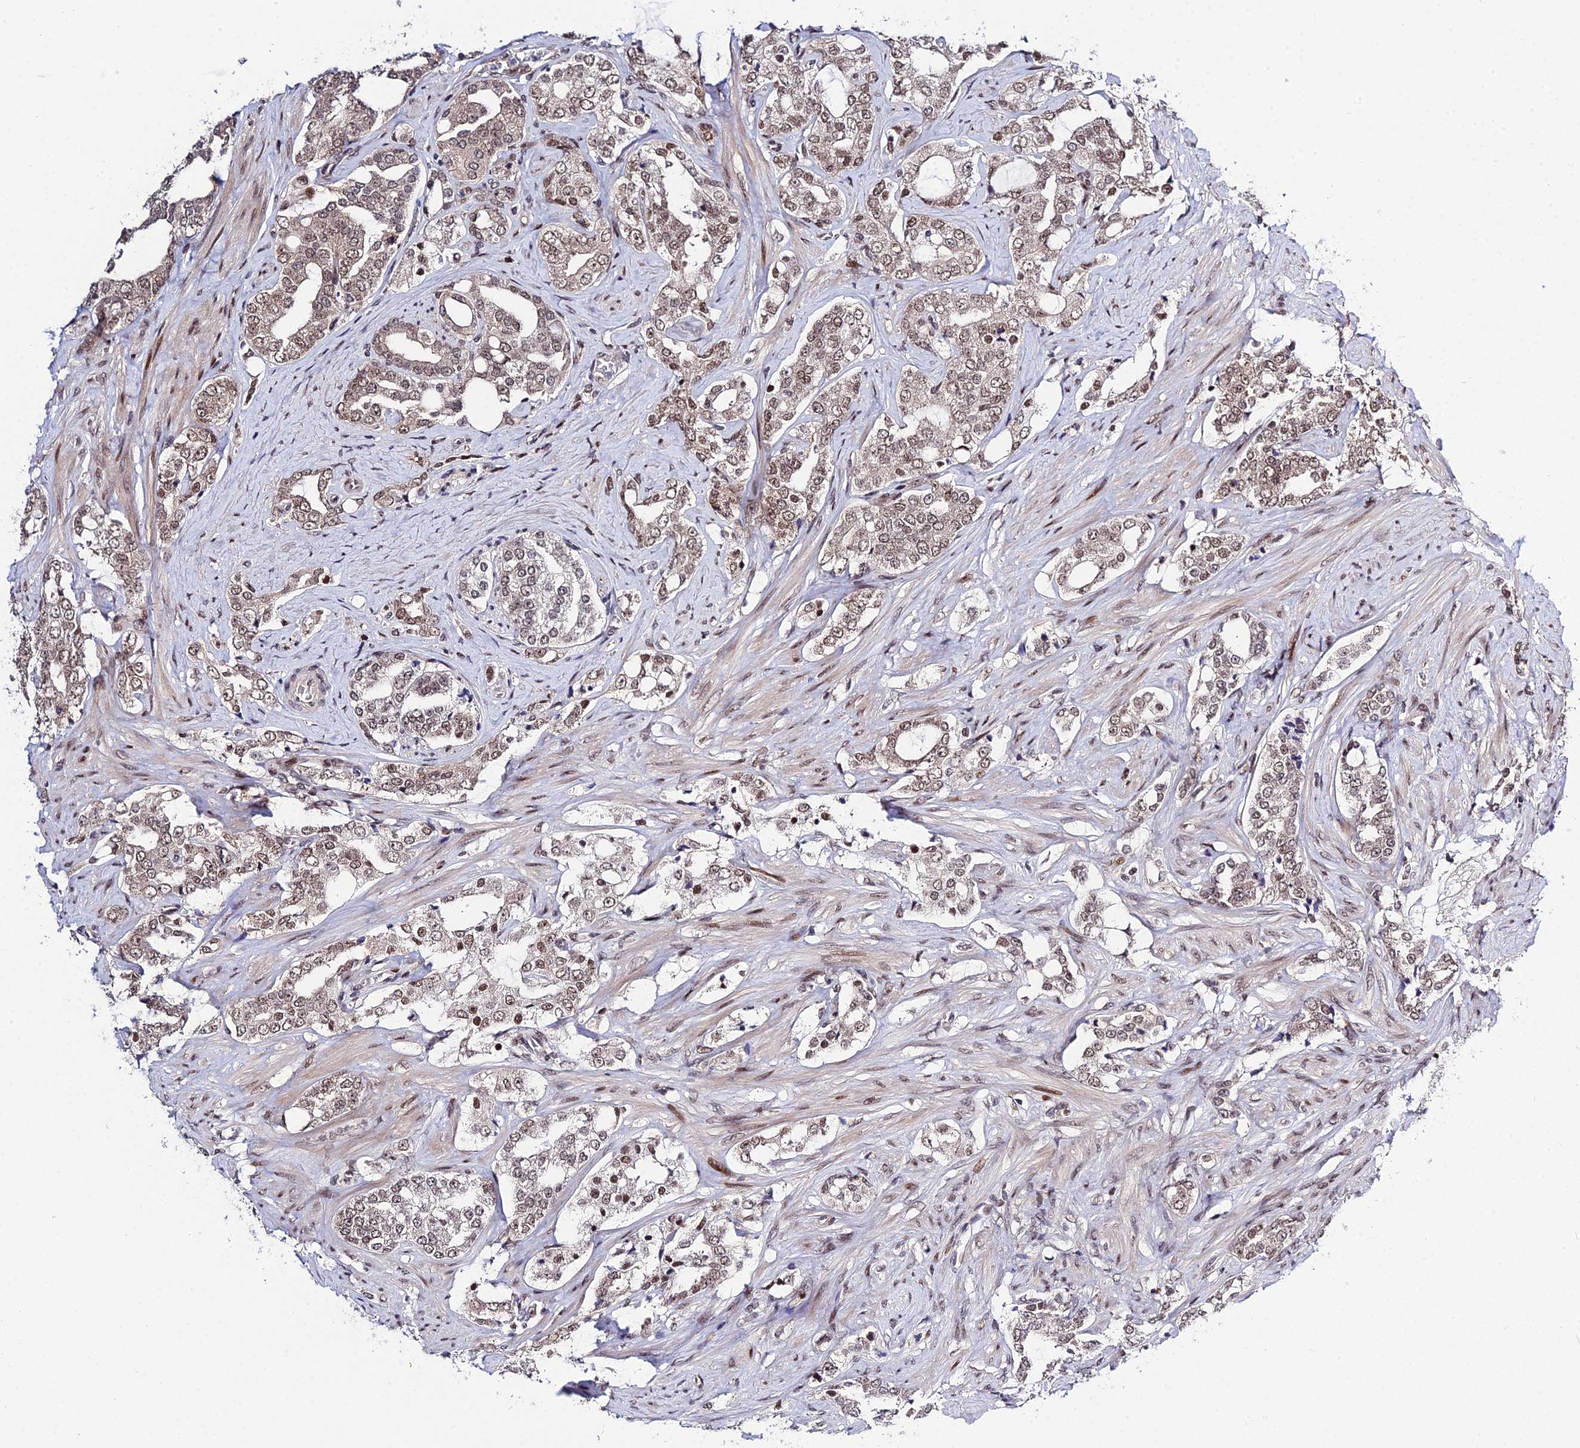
{"staining": {"intensity": "moderate", "quantity": ">75%", "location": "nuclear"}, "tissue": "prostate cancer", "cell_type": "Tumor cells", "image_type": "cancer", "snomed": [{"axis": "morphology", "description": "Adenocarcinoma, High grade"}, {"axis": "topography", "description": "Prostate"}], "caption": "The photomicrograph displays staining of prostate adenocarcinoma (high-grade), revealing moderate nuclear protein positivity (brown color) within tumor cells.", "gene": "SYT15", "patient": {"sex": "male", "age": 64}}